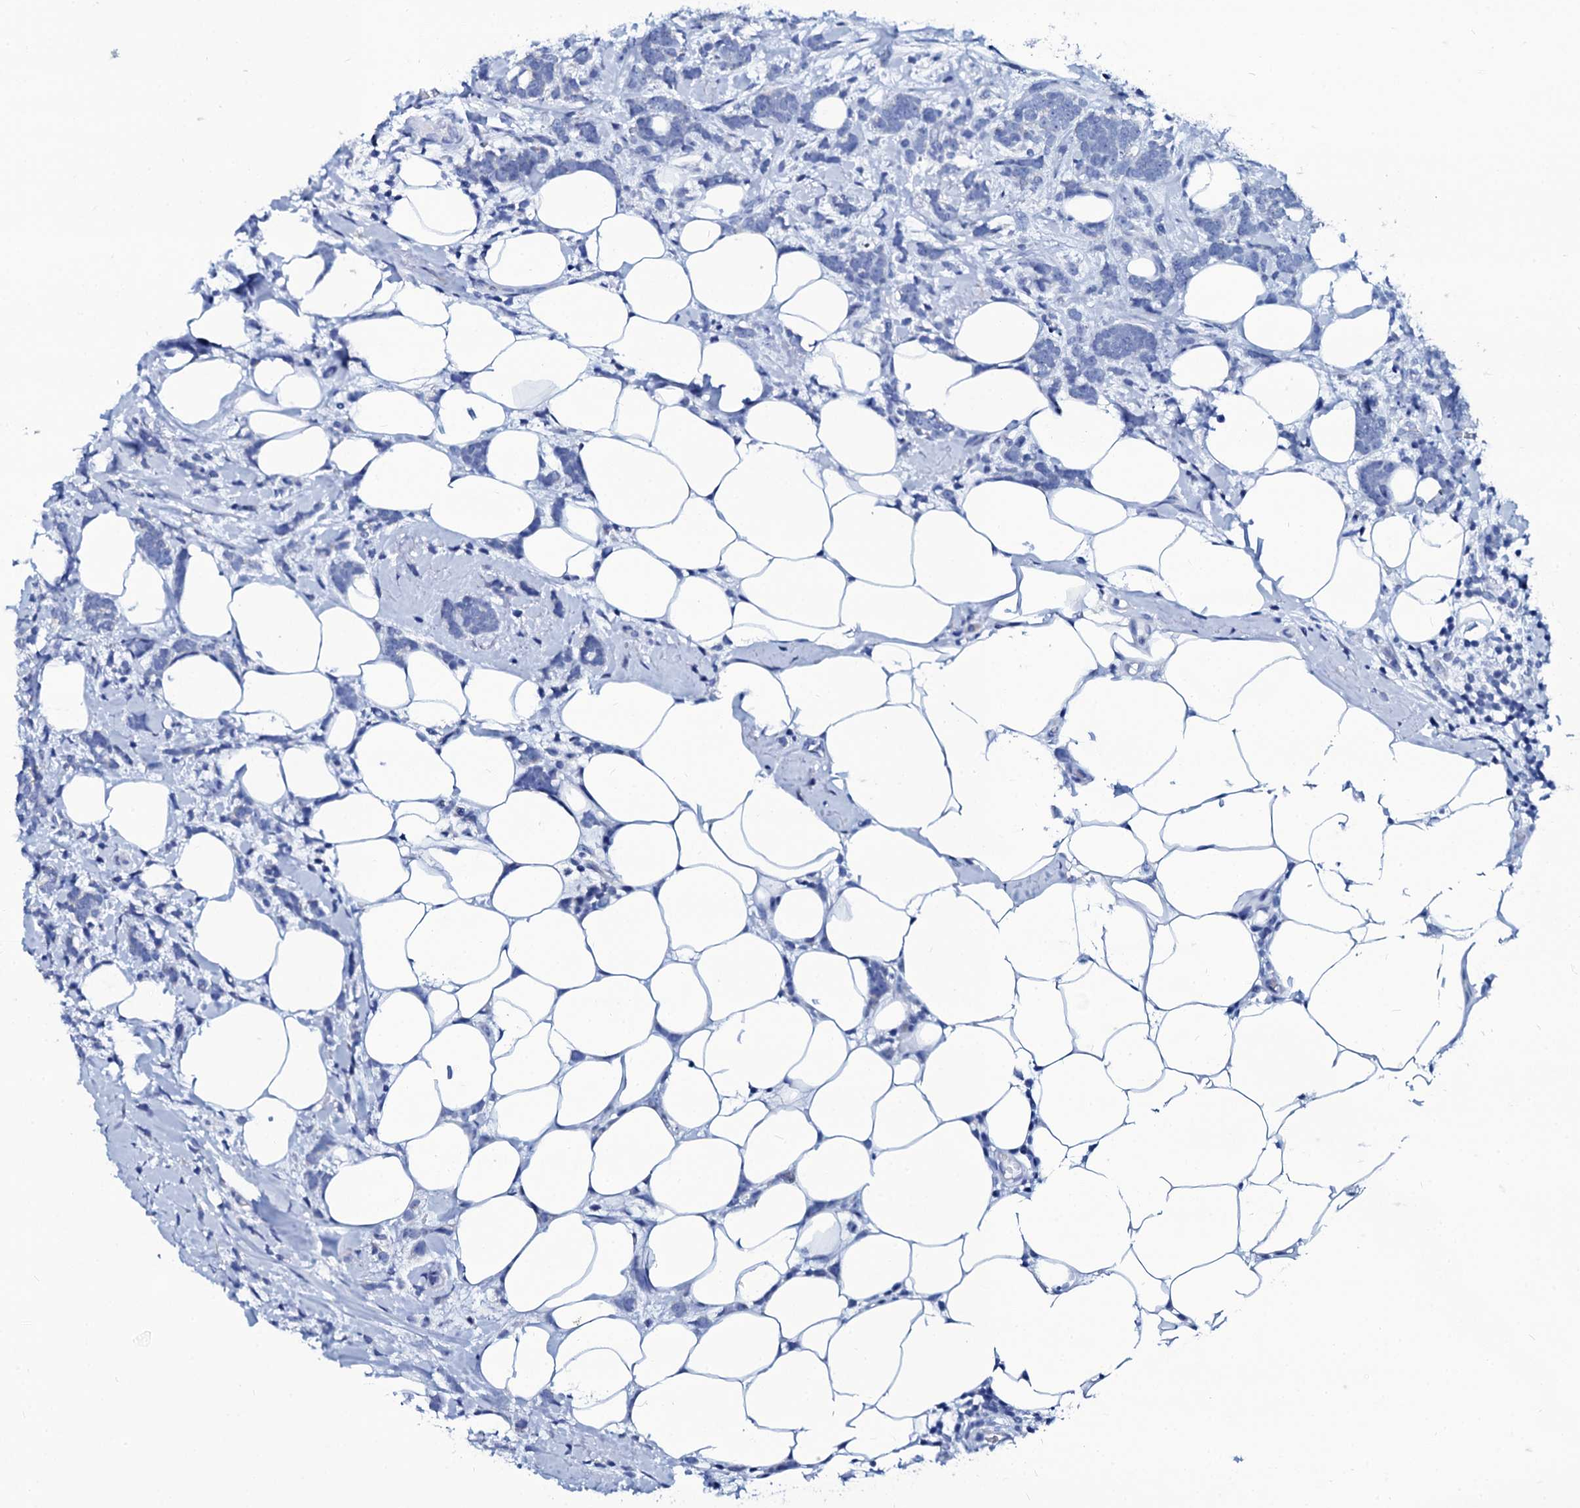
{"staining": {"intensity": "negative", "quantity": "none", "location": "none"}, "tissue": "breast cancer", "cell_type": "Tumor cells", "image_type": "cancer", "snomed": [{"axis": "morphology", "description": "Lobular carcinoma"}, {"axis": "topography", "description": "Breast"}], "caption": "Tumor cells show no significant expression in breast cancer (lobular carcinoma). The staining was performed using DAB to visualize the protein expression in brown, while the nuclei were stained in blue with hematoxylin (Magnification: 20x).", "gene": "SLC37A4", "patient": {"sex": "female", "age": 58}}